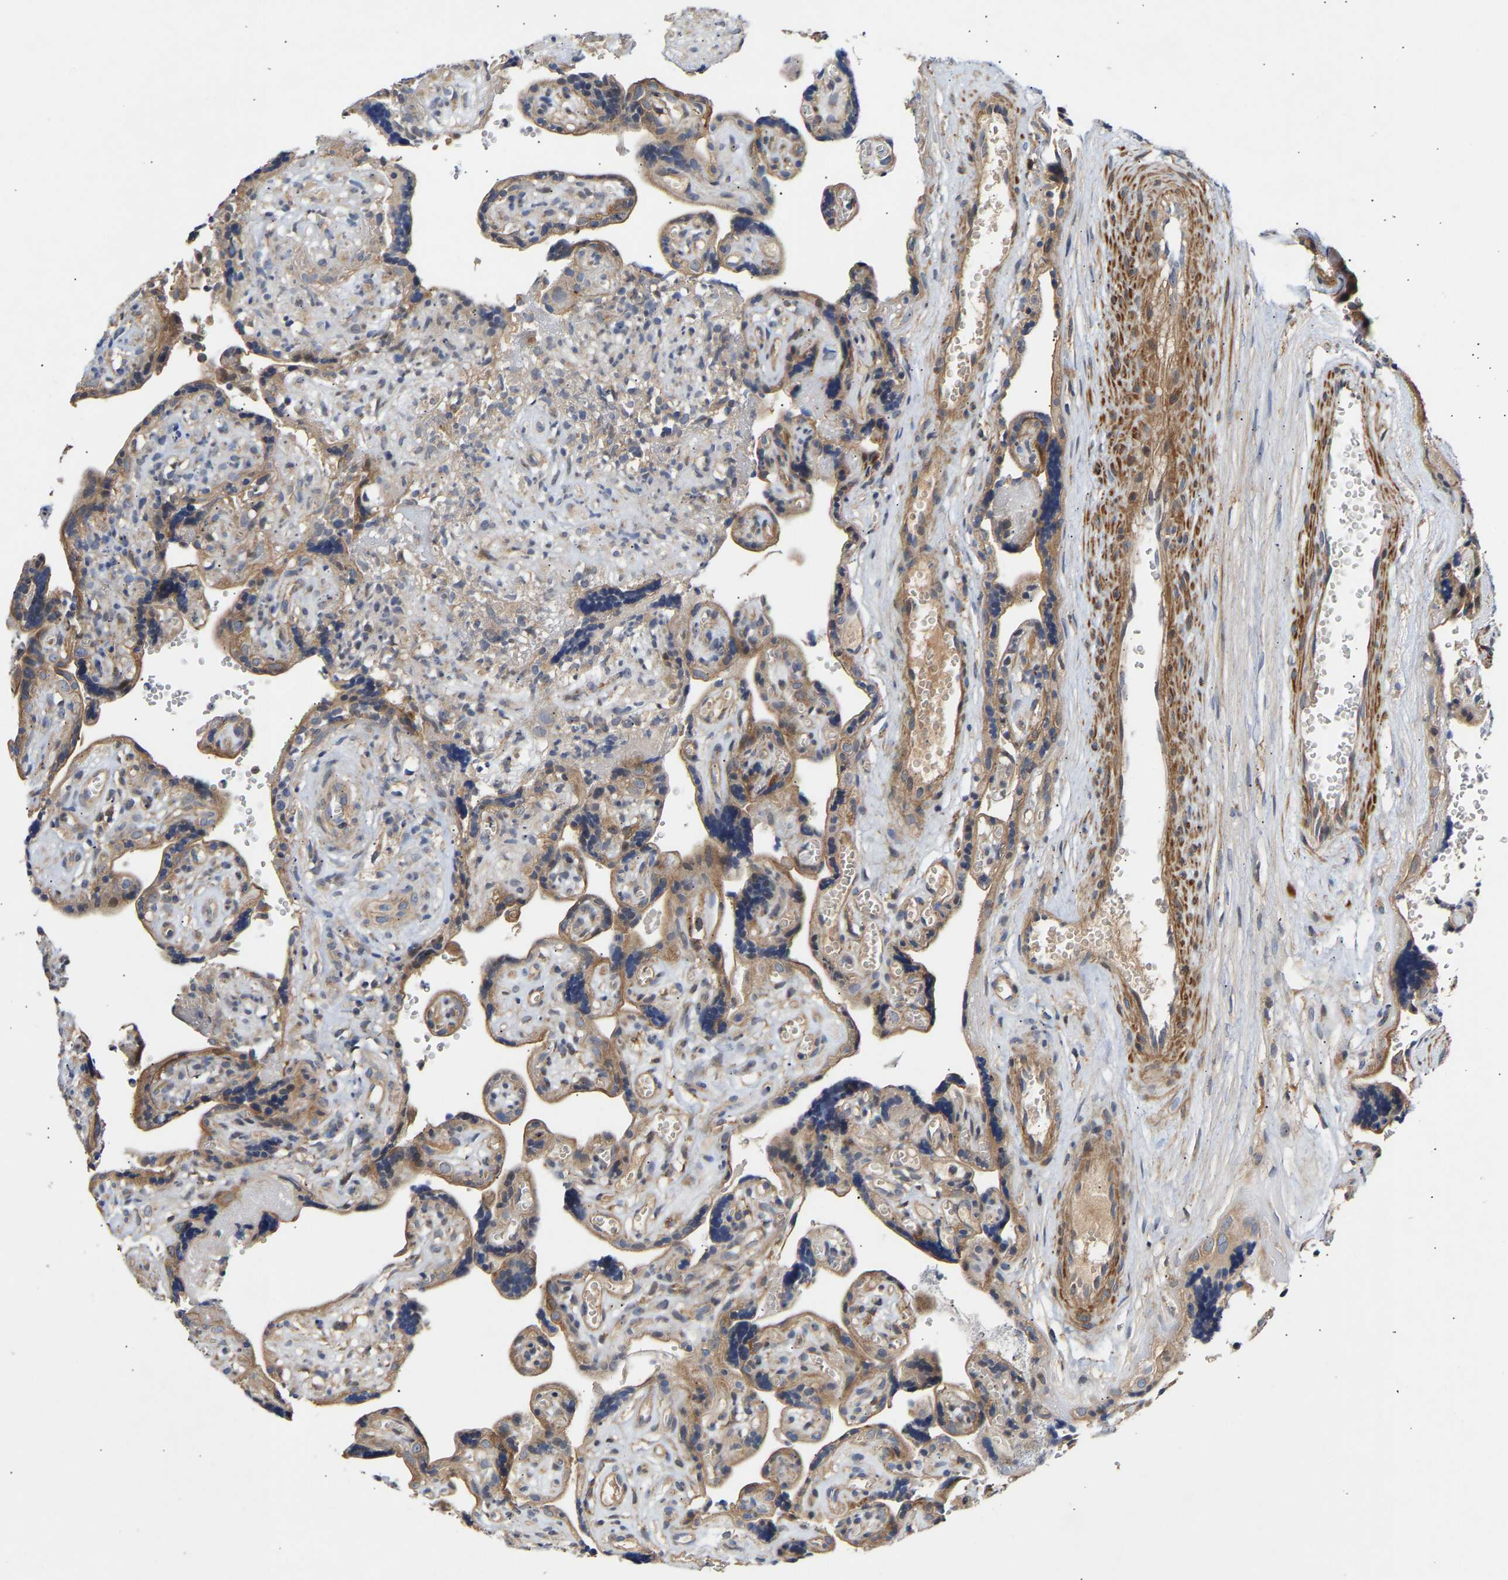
{"staining": {"intensity": "moderate", "quantity": ">75%", "location": "cytoplasmic/membranous"}, "tissue": "placenta", "cell_type": "Decidual cells", "image_type": "normal", "snomed": [{"axis": "morphology", "description": "Normal tissue, NOS"}, {"axis": "topography", "description": "Placenta"}], "caption": "Immunohistochemistry of unremarkable placenta displays medium levels of moderate cytoplasmic/membranous staining in about >75% of decidual cells.", "gene": "KASH5", "patient": {"sex": "female", "age": 30}}